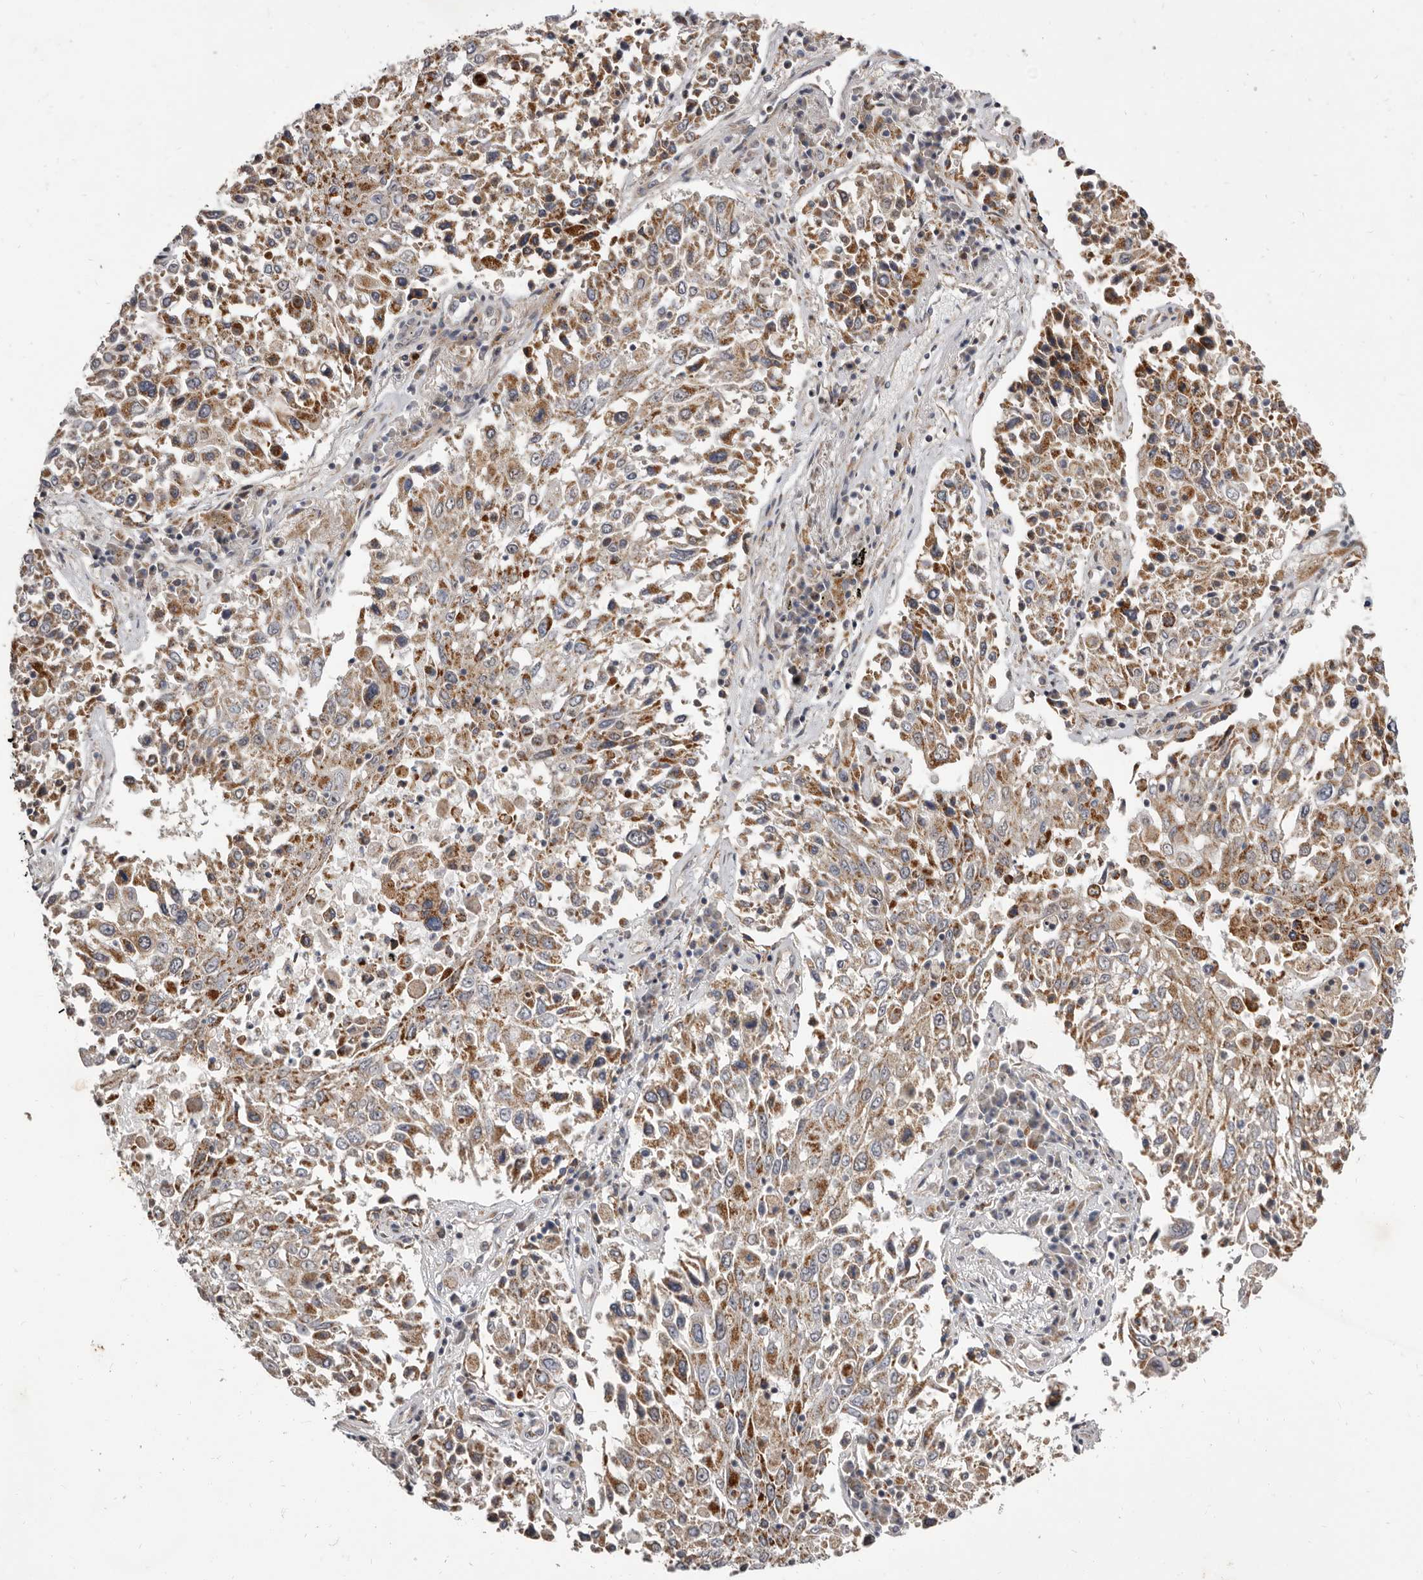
{"staining": {"intensity": "moderate", "quantity": ">75%", "location": "cytoplasmic/membranous"}, "tissue": "lung cancer", "cell_type": "Tumor cells", "image_type": "cancer", "snomed": [{"axis": "morphology", "description": "Squamous cell carcinoma, NOS"}, {"axis": "topography", "description": "Lung"}], "caption": "Tumor cells exhibit medium levels of moderate cytoplasmic/membranous expression in about >75% of cells in lung cancer (squamous cell carcinoma).", "gene": "SMC4", "patient": {"sex": "male", "age": 65}}